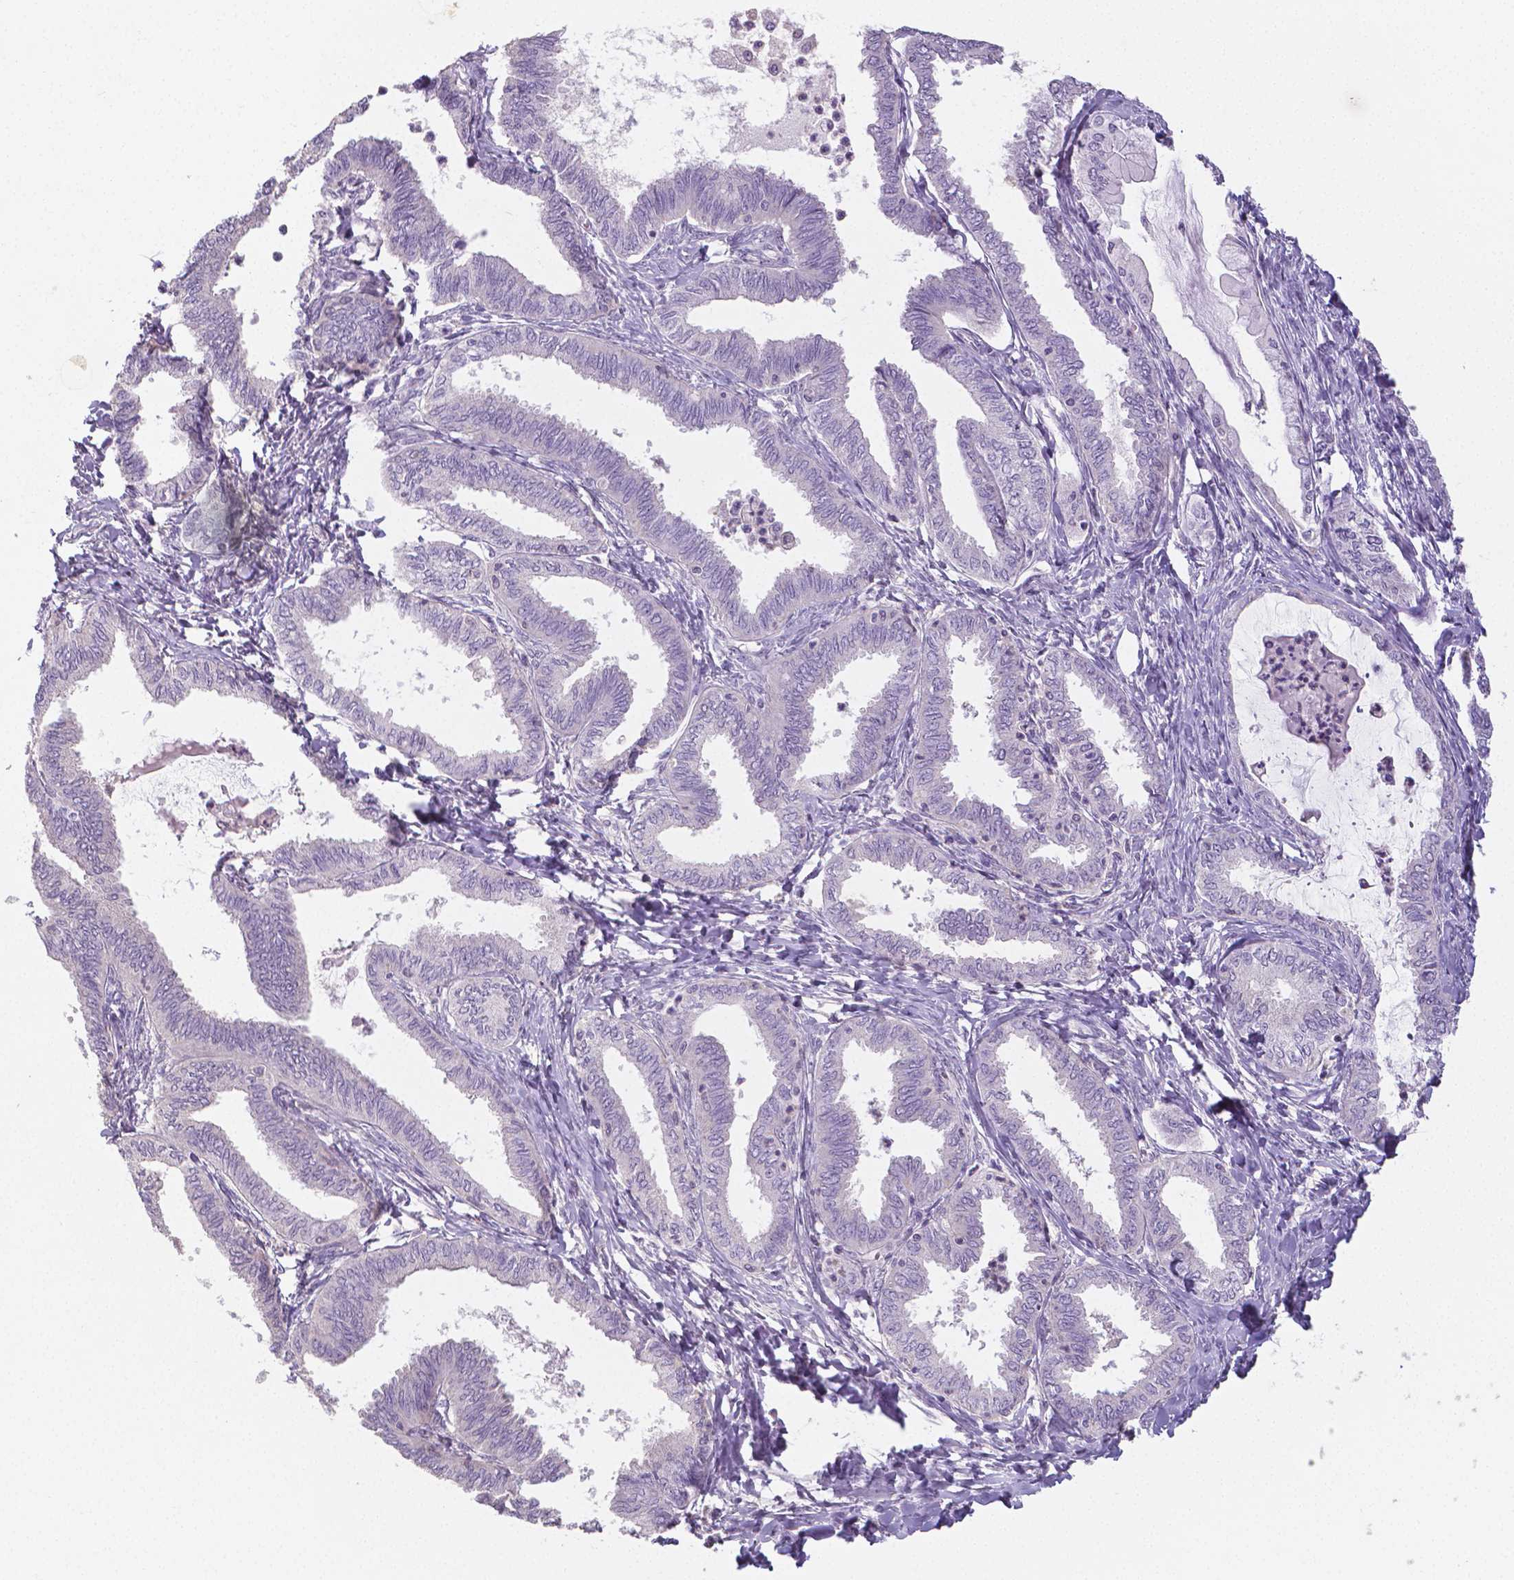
{"staining": {"intensity": "negative", "quantity": "none", "location": "none"}, "tissue": "ovarian cancer", "cell_type": "Tumor cells", "image_type": "cancer", "snomed": [{"axis": "morphology", "description": "Carcinoma, endometroid"}, {"axis": "topography", "description": "Ovary"}], "caption": "Immunohistochemical staining of human ovarian cancer (endometroid carcinoma) shows no significant positivity in tumor cells.", "gene": "CRMP1", "patient": {"sex": "female", "age": 70}}